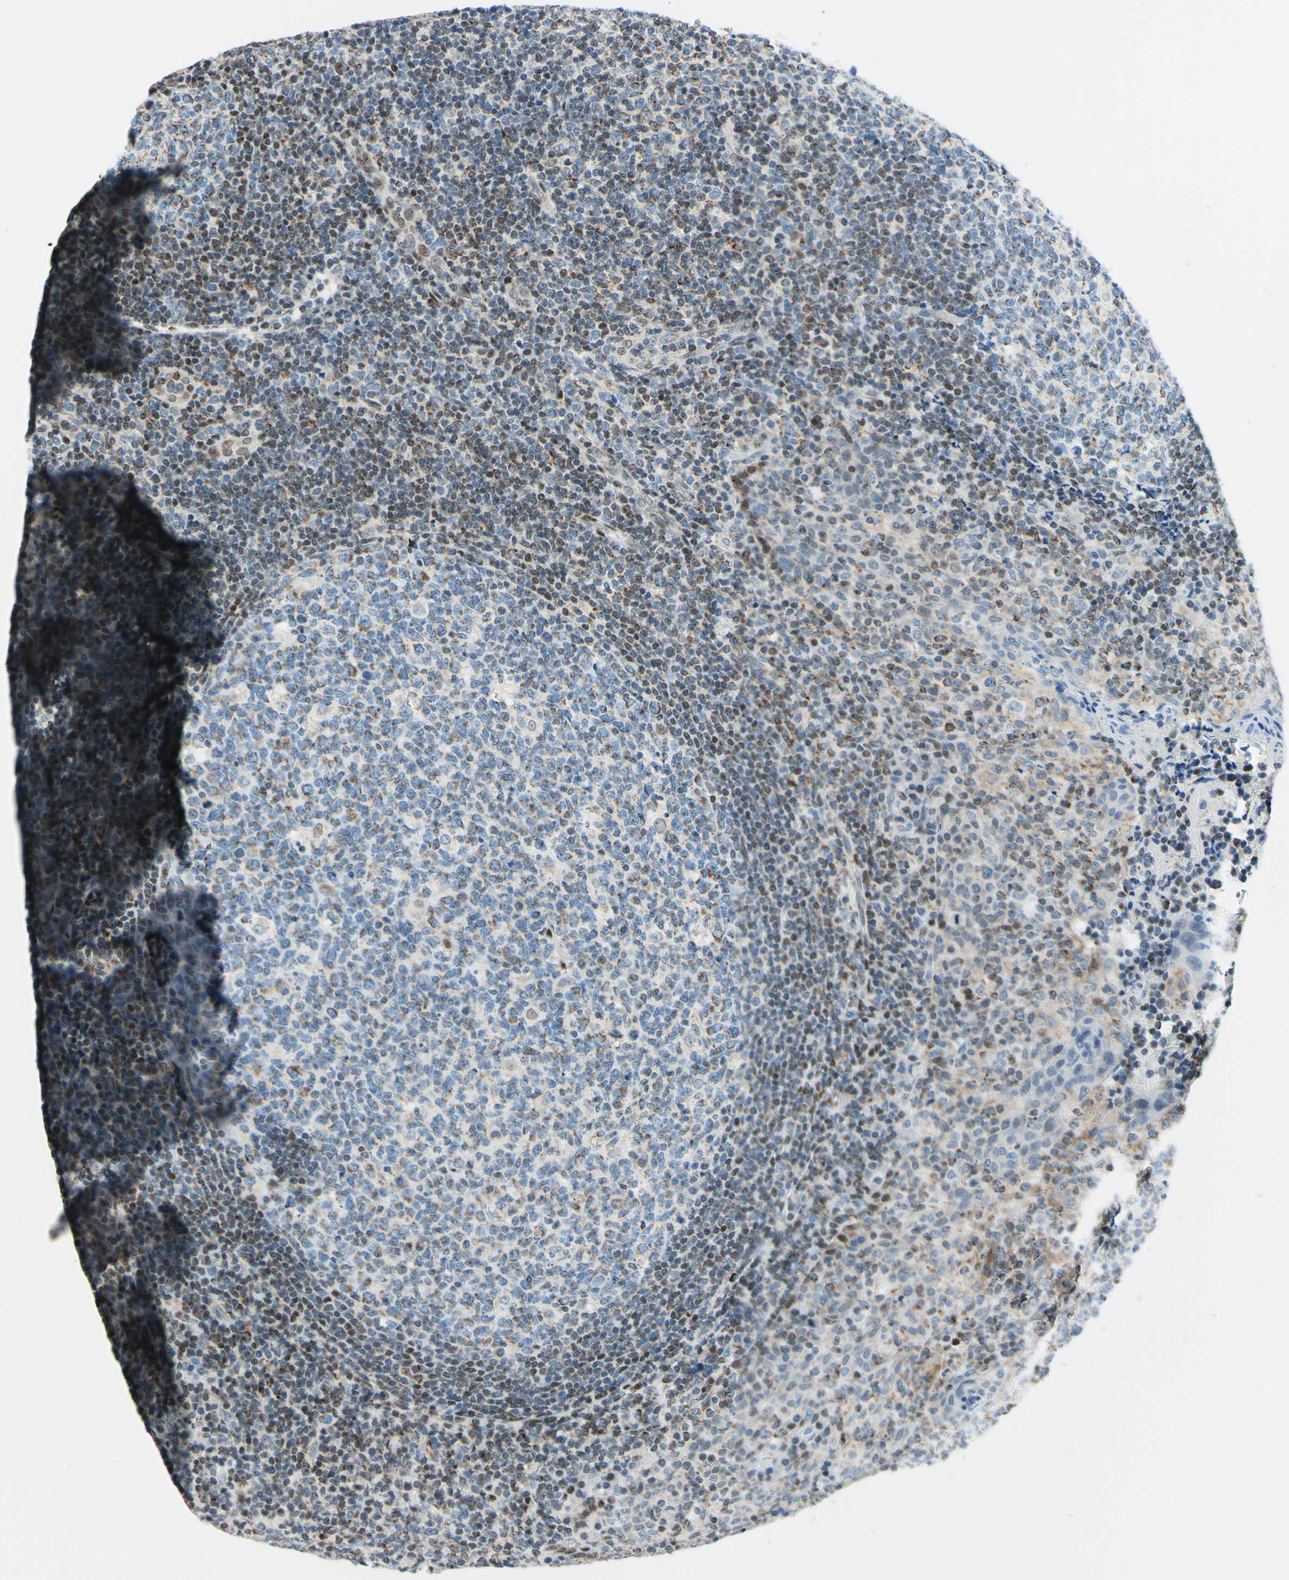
{"staining": {"intensity": "moderate", "quantity": "<25%", "location": "nuclear"}, "tissue": "tonsil", "cell_type": "Germinal center cells", "image_type": "normal", "snomed": [{"axis": "morphology", "description": "Normal tissue, NOS"}, {"axis": "topography", "description": "Tonsil"}], "caption": "Protein analysis of unremarkable tonsil shows moderate nuclear staining in approximately <25% of germinal center cells.", "gene": "CBX7", "patient": {"sex": "female", "age": 19}}